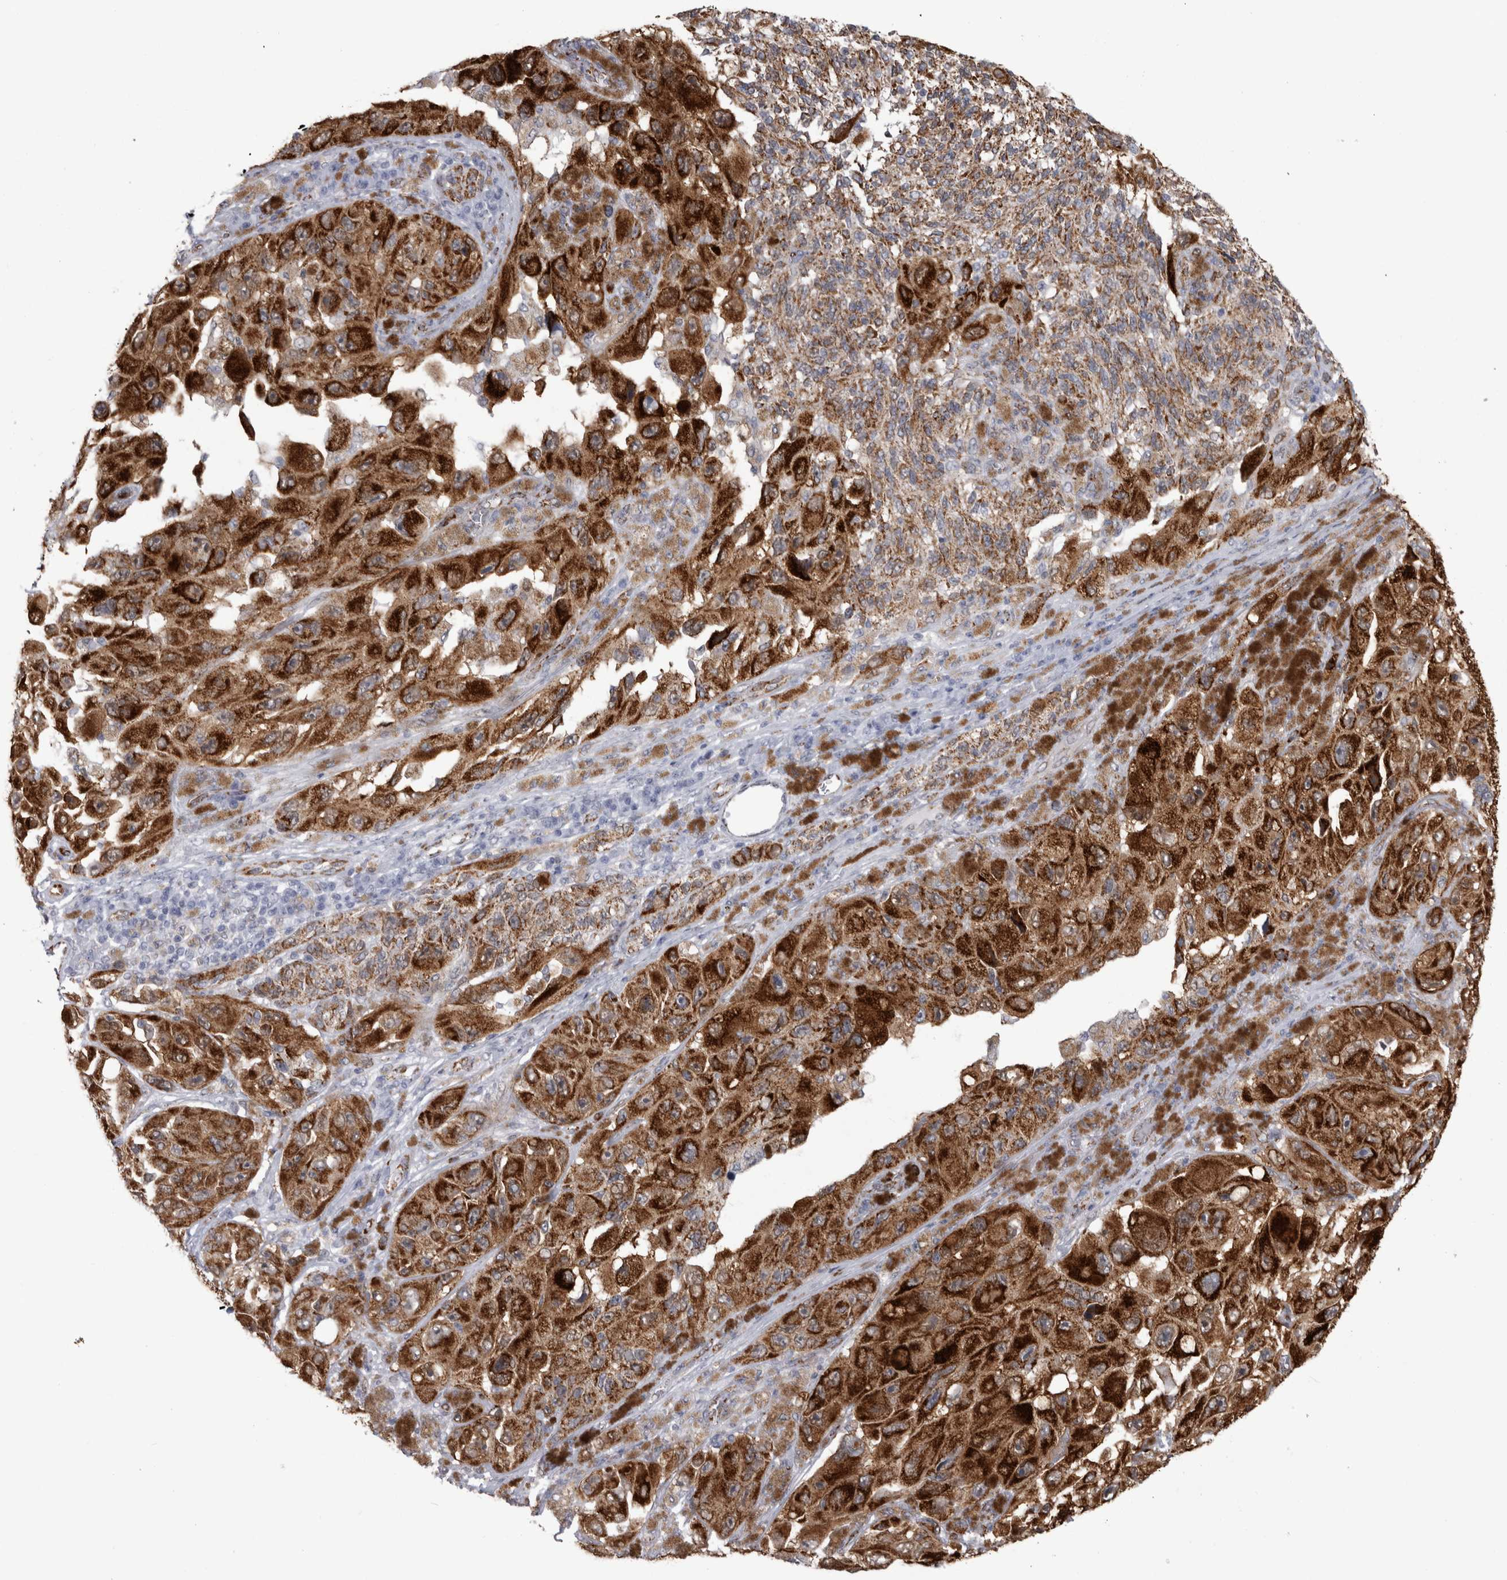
{"staining": {"intensity": "strong", "quantity": ">75%", "location": "cytoplasmic/membranous"}, "tissue": "melanoma", "cell_type": "Tumor cells", "image_type": "cancer", "snomed": [{"axis": "morphology", "description": "Malignant melanoma, NOS"}, {"axis": "topography", "description": "Skin"}], "caption": "Immunohistochemistry (IHC) micrograph of neoplastic tissue: human malignant melanoma stained using immunohistochemistry (IHC) demonstrates high levels of strong protein expression localized specifically in the cytoplasmic/membranous of tumor cells, appearing as a cytoplasmic/membranous brown color.", "gene": "ACOT7", "patient": {"sex": "female", "age": 73}}